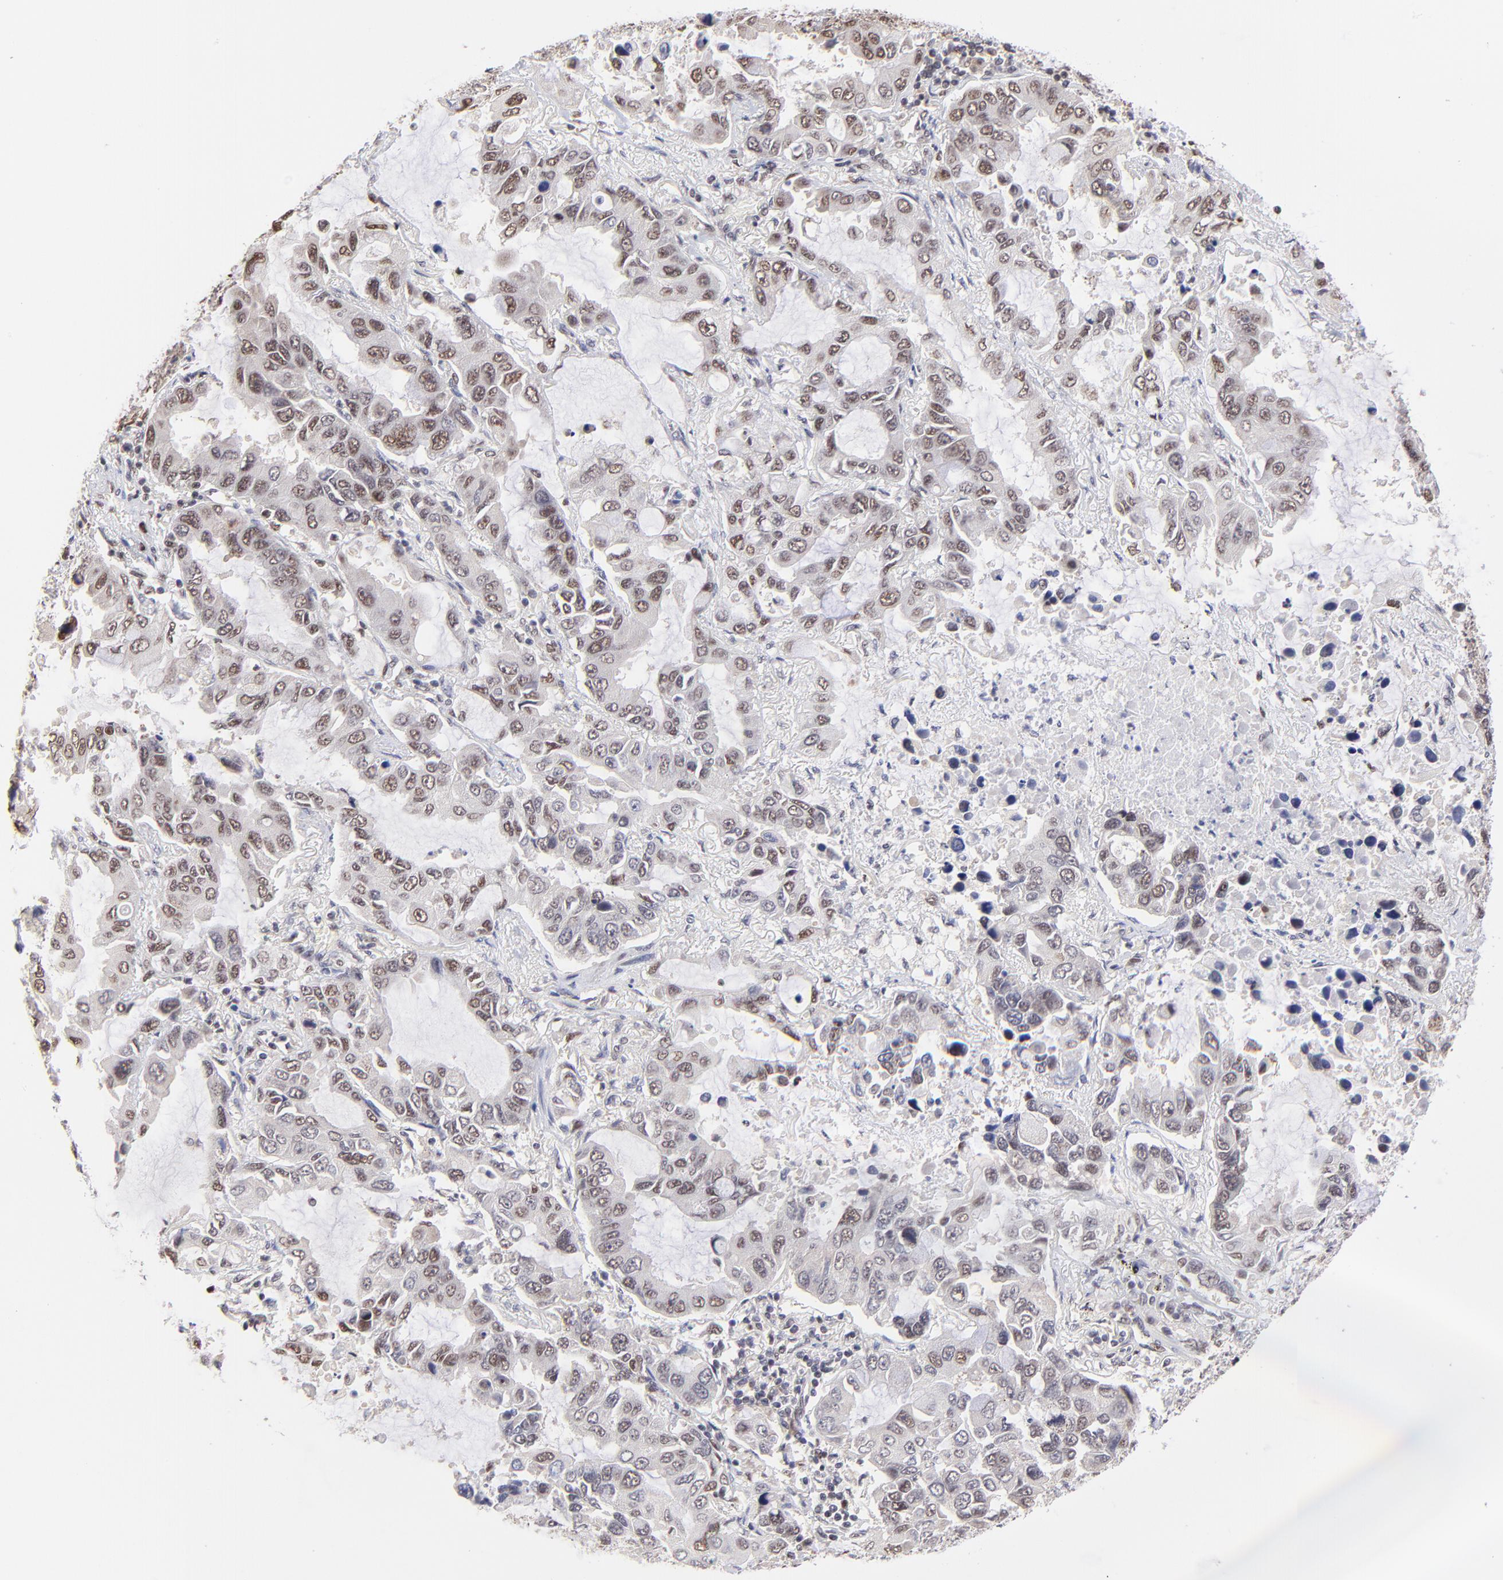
{"staining": {"intensity": "weak", "quantity": ">75%", "location": "cytoplasmic/membranous,nuclear"}, "tissue": "lung cancer", "cell_type": "Tumor cells", "image_type": "cancer", "snomed": [{"axis": "morphology", "description": "Adenocarcinoma, NOS"}, {"axis": "topography", "description": "Lung"}], "caption": "Immunohistochemical staining of human adenocarcinoma (lung) displays low levels of weak cytoplasmic/membranous and nuclear expression in approximately >75% of tumor cells.", "gene": "ZNF670", "patient": {"sex": "male", "age": 64}}